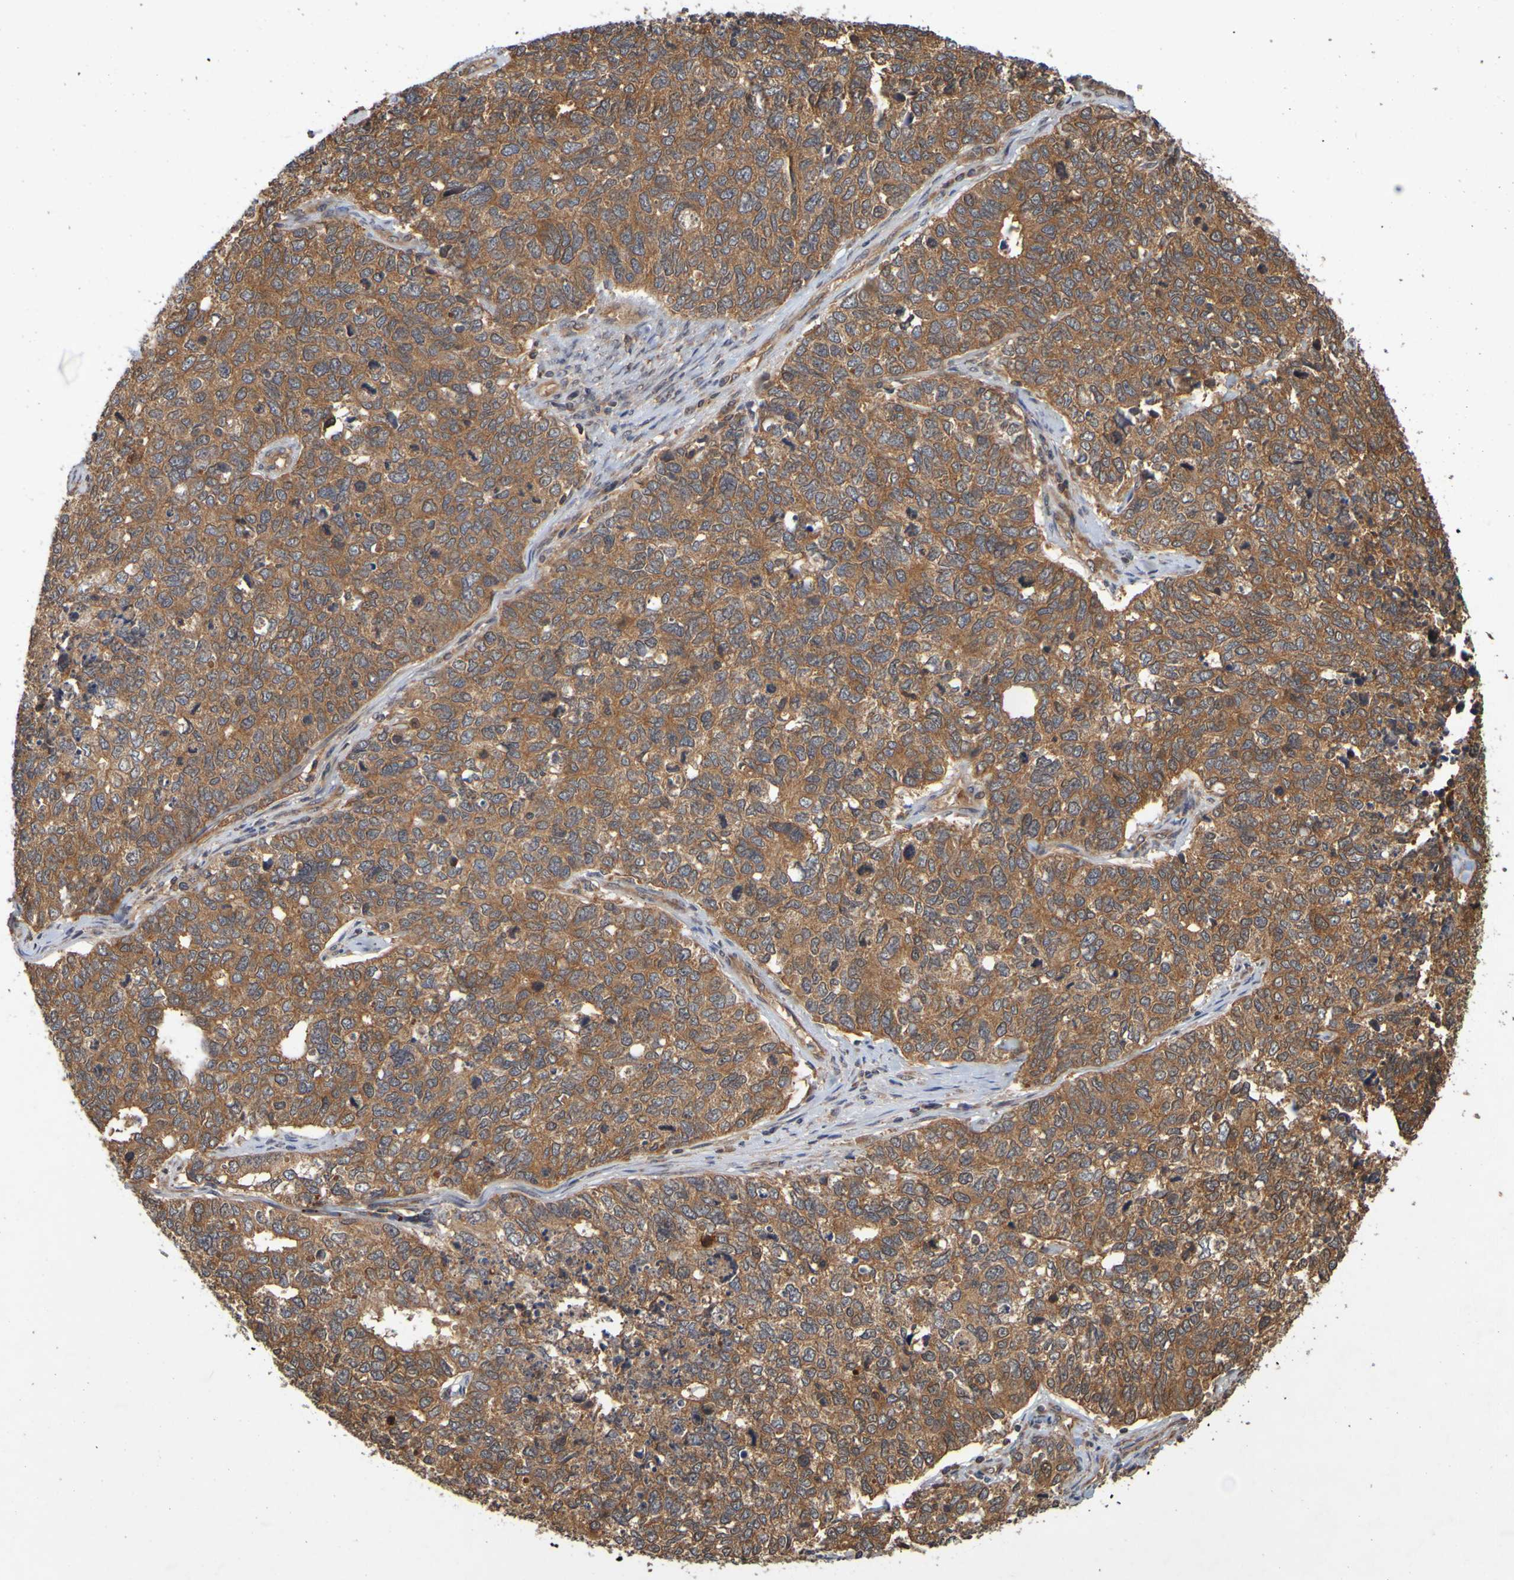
{"staining": {"intensity": "strong", "quantity": ">75%", "location": "cytoplasmic/membranous"}, "tissue": "cervical cancer", "cell_type": "Tumor cells", "image_type": "cancer", "snomed": [{"axis": "morphology", "description": "Squamous cell carcinoma, NOS"}, {"axis": "topography", "description": "Cervix"}], "caption": "Protein expression analysis of squamous cell carcinoma (cervical) demonstrates strong cytoplasmic/membranous staining in about >75% of tumor cells. (Brightfield microscopy of DAB IHC at high magnification).", "gene": "OCRL", "patient": {"sex": "female", "age": 63}}